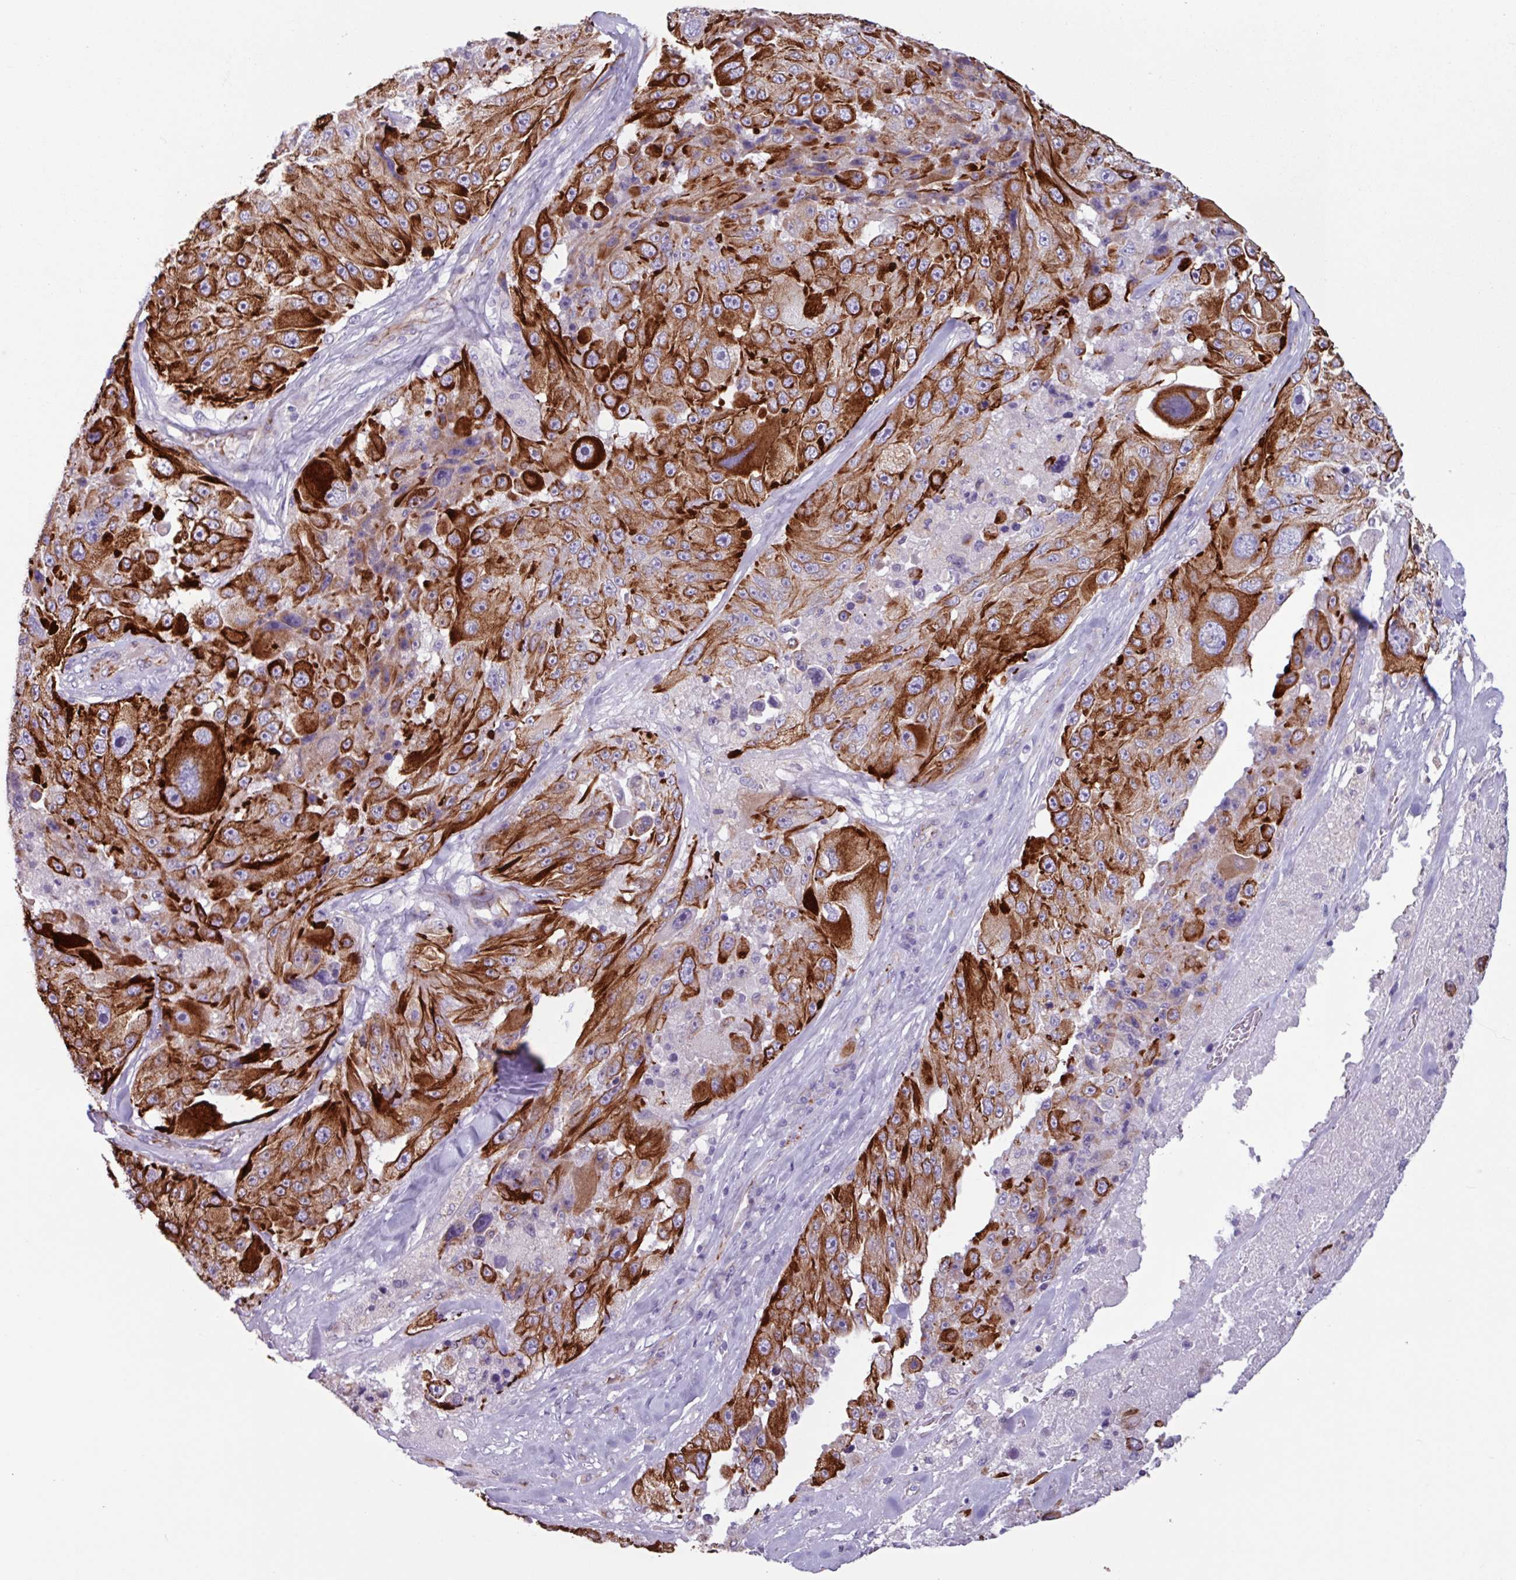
{"staining": {"intensity": "strong", "quantity": ">75%", "location": "cytoplasmic/membranous"}, "tissue": "melanoma", "cell_type": "Tumor cells", "image_type": "cancer", "snomed": [{"axis": "morphology", "description": "Malignant melanoma, Metastatic site"}, {"axis": "topography", "description": "Lymph node"}], "caption": "IHC (DAB (3,3'-diaminobenzidine)) staining of human malignant melanoma (metastatic site) reveals strong cytoplasmic/membranous protein expression in about >75% of tumor cells.", "gene": "BTD", "patient": {"sex": "male", "age": 62}}